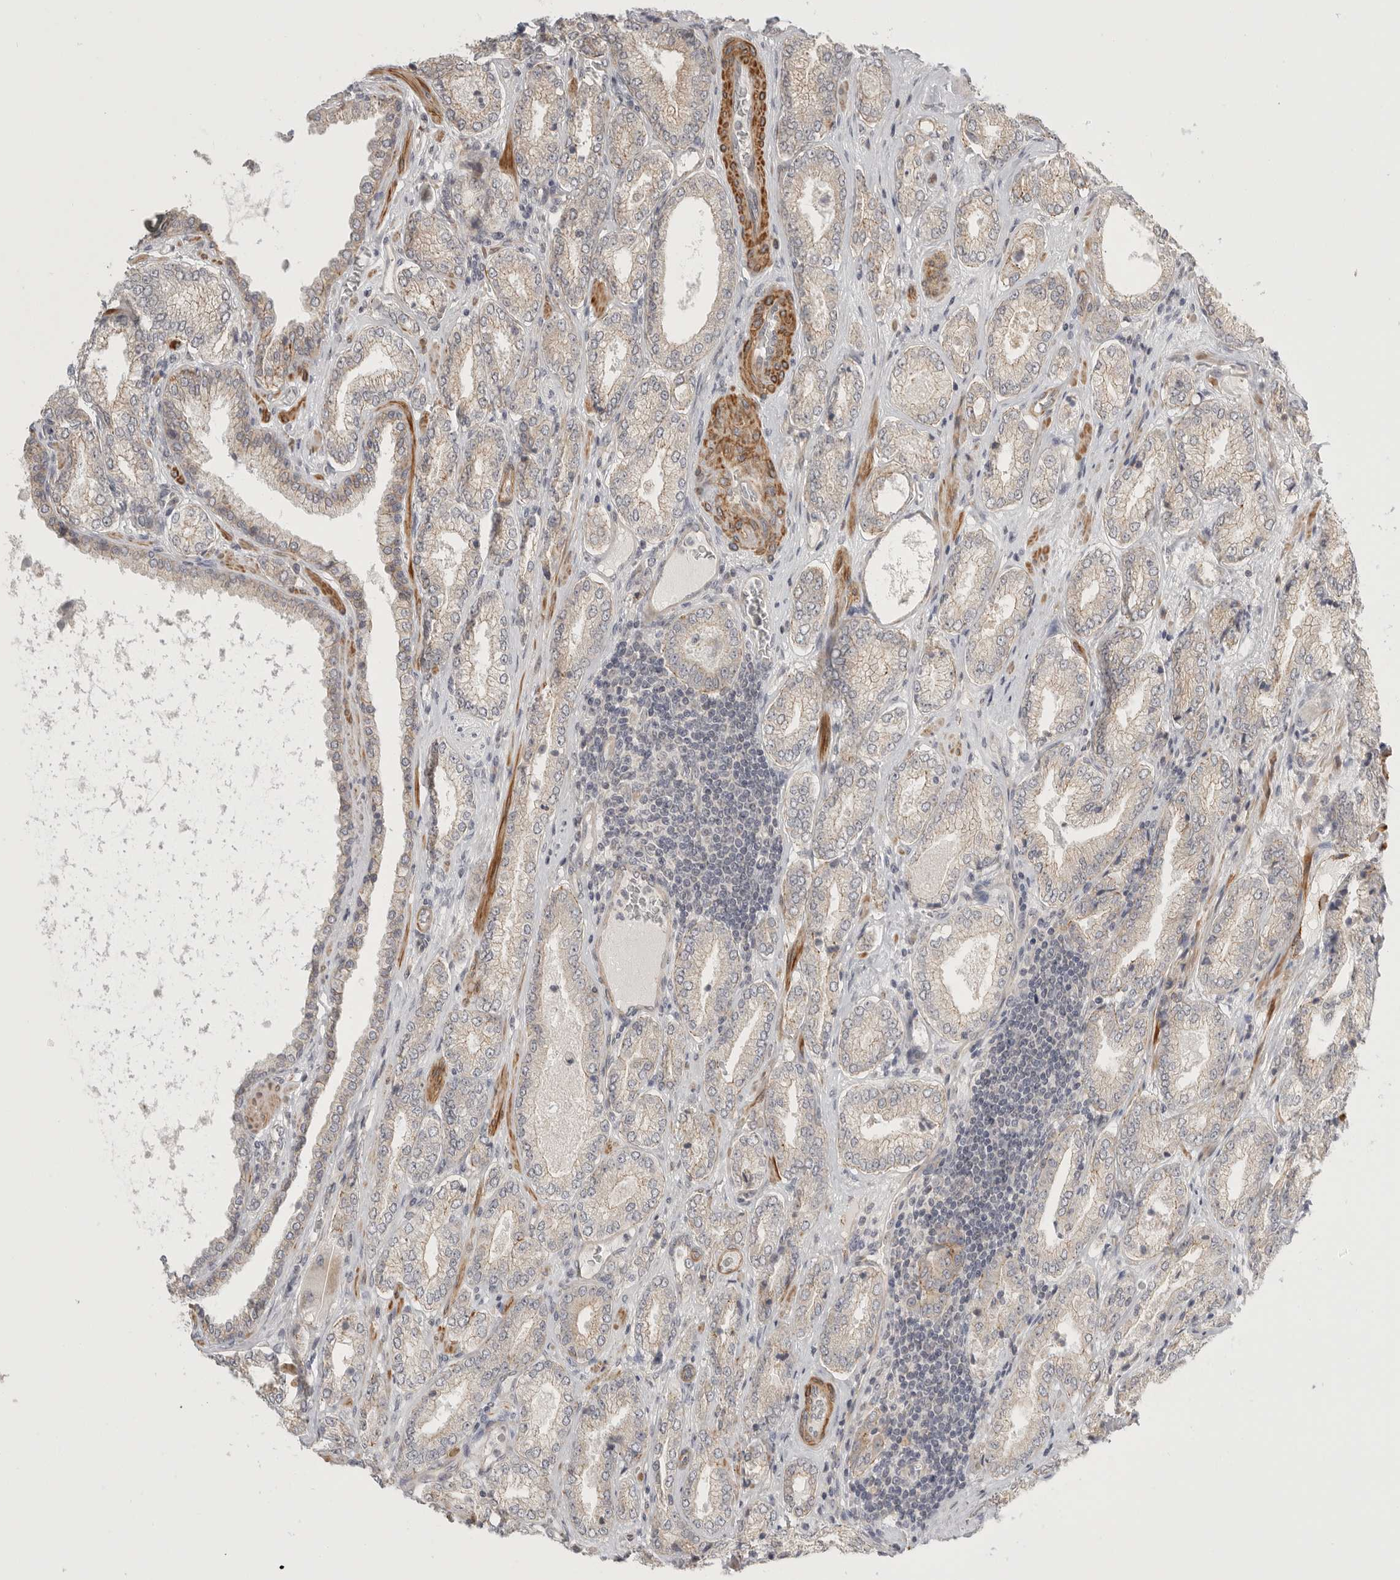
{"staining": {"intensity": "weak", "quantity": "<25%", "location": "cytoplasmic/membranous"}, "tissue": "prostate cancer", "cell_type": "Tumor cells", "image_type": "cancer", "snomed": [{"axis": "morphology", "description": "Adenocarcinoma, Low grade"}, {"axis": "topography", "description": "Prostate"}], "caption": "Tumor cells are negative for brown protein staining in prostate cancer.", "gene": "STAB2", "patient": {"sex": "male", "age": 62}}